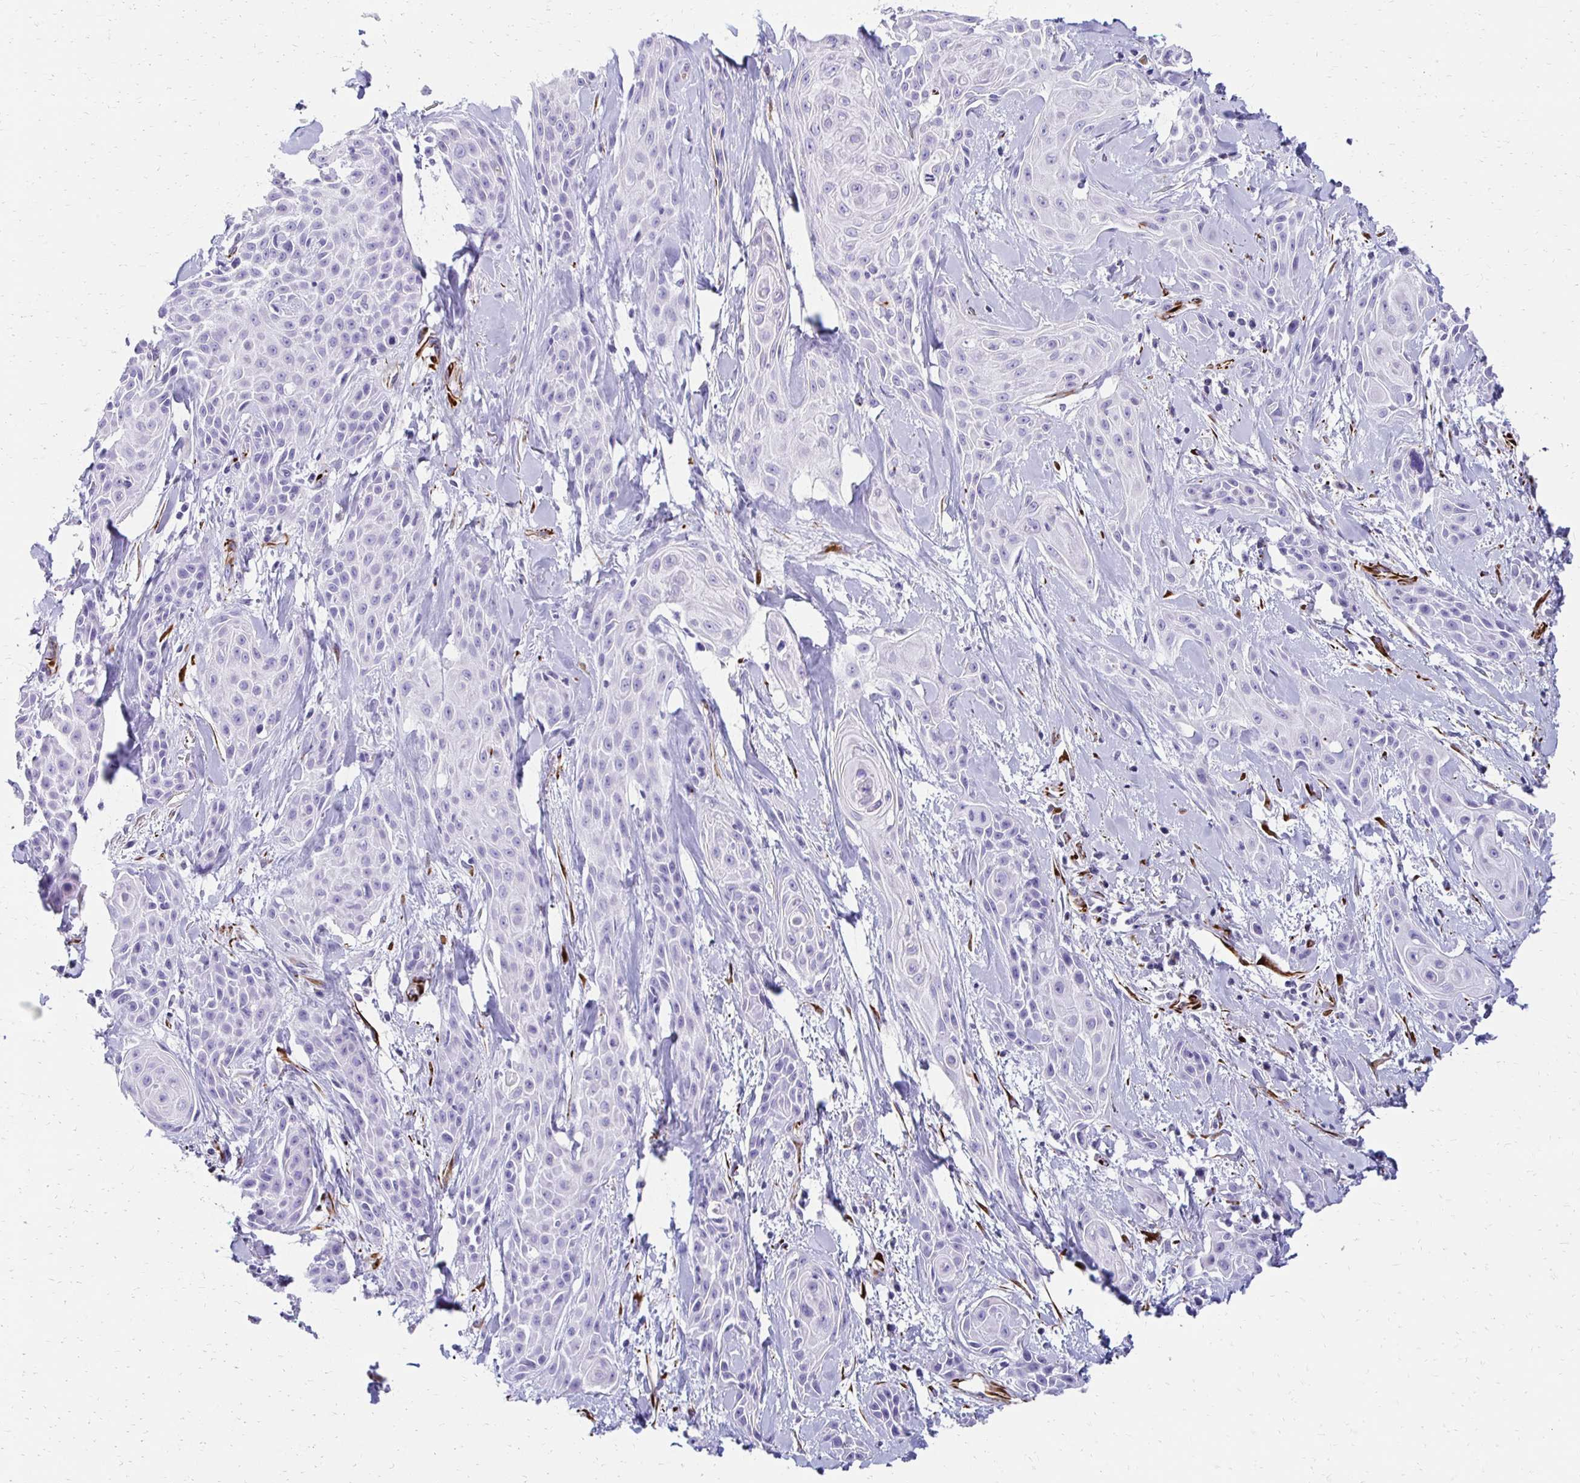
{"staining": {"intensity": "negative", "quantity": "none", "location": "none"}, "tissue": "skin cancer", "cell_type": "Tumor cells", "image_type": "cancer", "snomed": [{"axis": "morphology", "description": "Squamous cell carcinoma, NOS"}, {"axis": "topography", "description": "Skin"}, {"axis": "topography", "description": "Anal"}], "caption": "High magnification brightfield microscopy of squamous cell carcinoma (skin) stained with DAB (brown) and counterstained with hematoxylin (blue): tumor cells show no significant expression.", "gene": "TMEM54", "patient": {"sex": "male", "age": 64}}